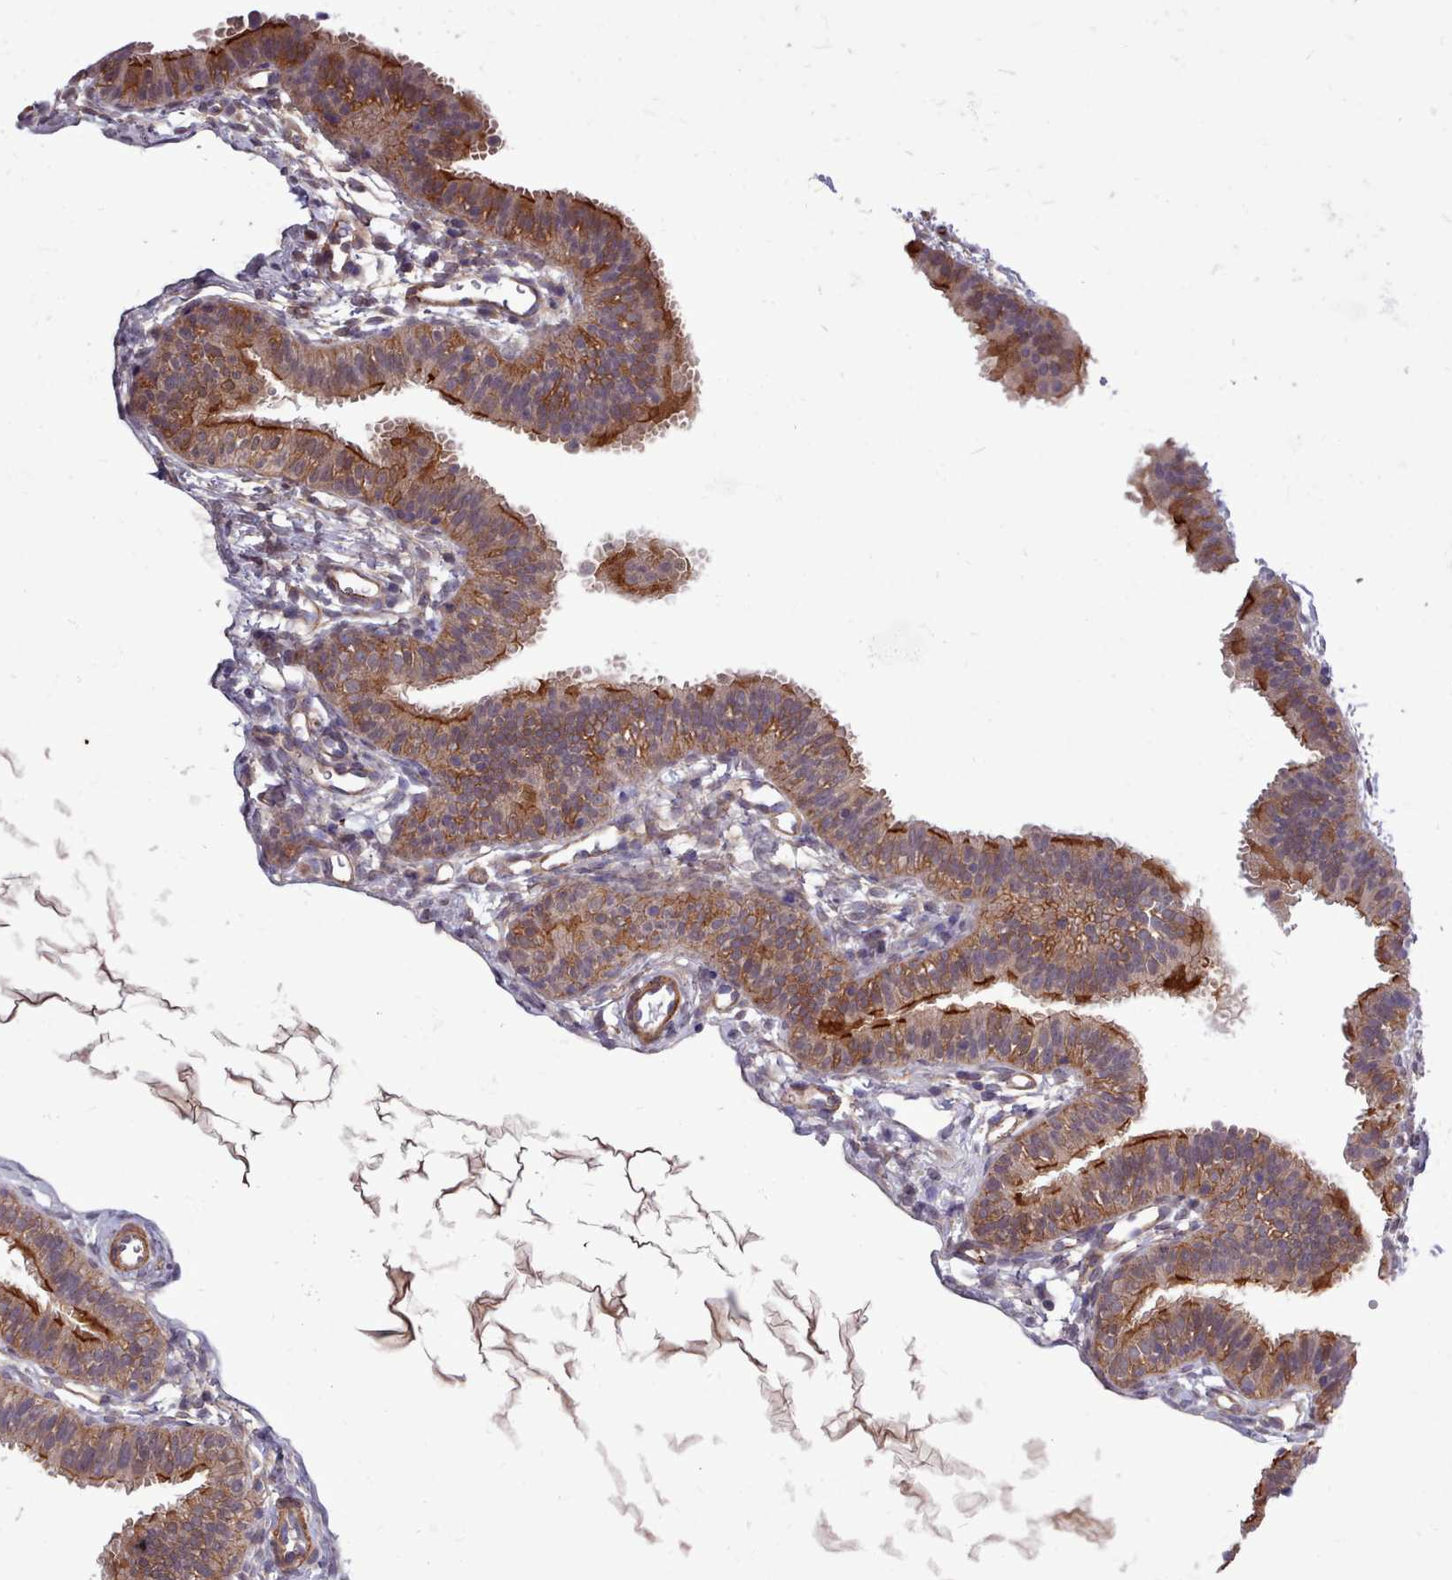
{"staining": {"intensity": "moderate", "quantity": ">75%", "location": "cytoplasmic/membranous"}, "tissue": "fallopian tube", "cell_type": "Glandular cells", "image_type": "normal", "snomed": [{"axis": "morphology", "description": "Normal tissue, NOS"}, {"axis": "topography", "description": "Fallopian tube"}], "caption": "Fallopian tube was stained to show a protein in brown. There is medium levels of moderate cytoplasmic/membranous positivity in approximately >75% of glandular cells.", "gene": "STUB1", "patient": {"sex": "female", "age": 35}}